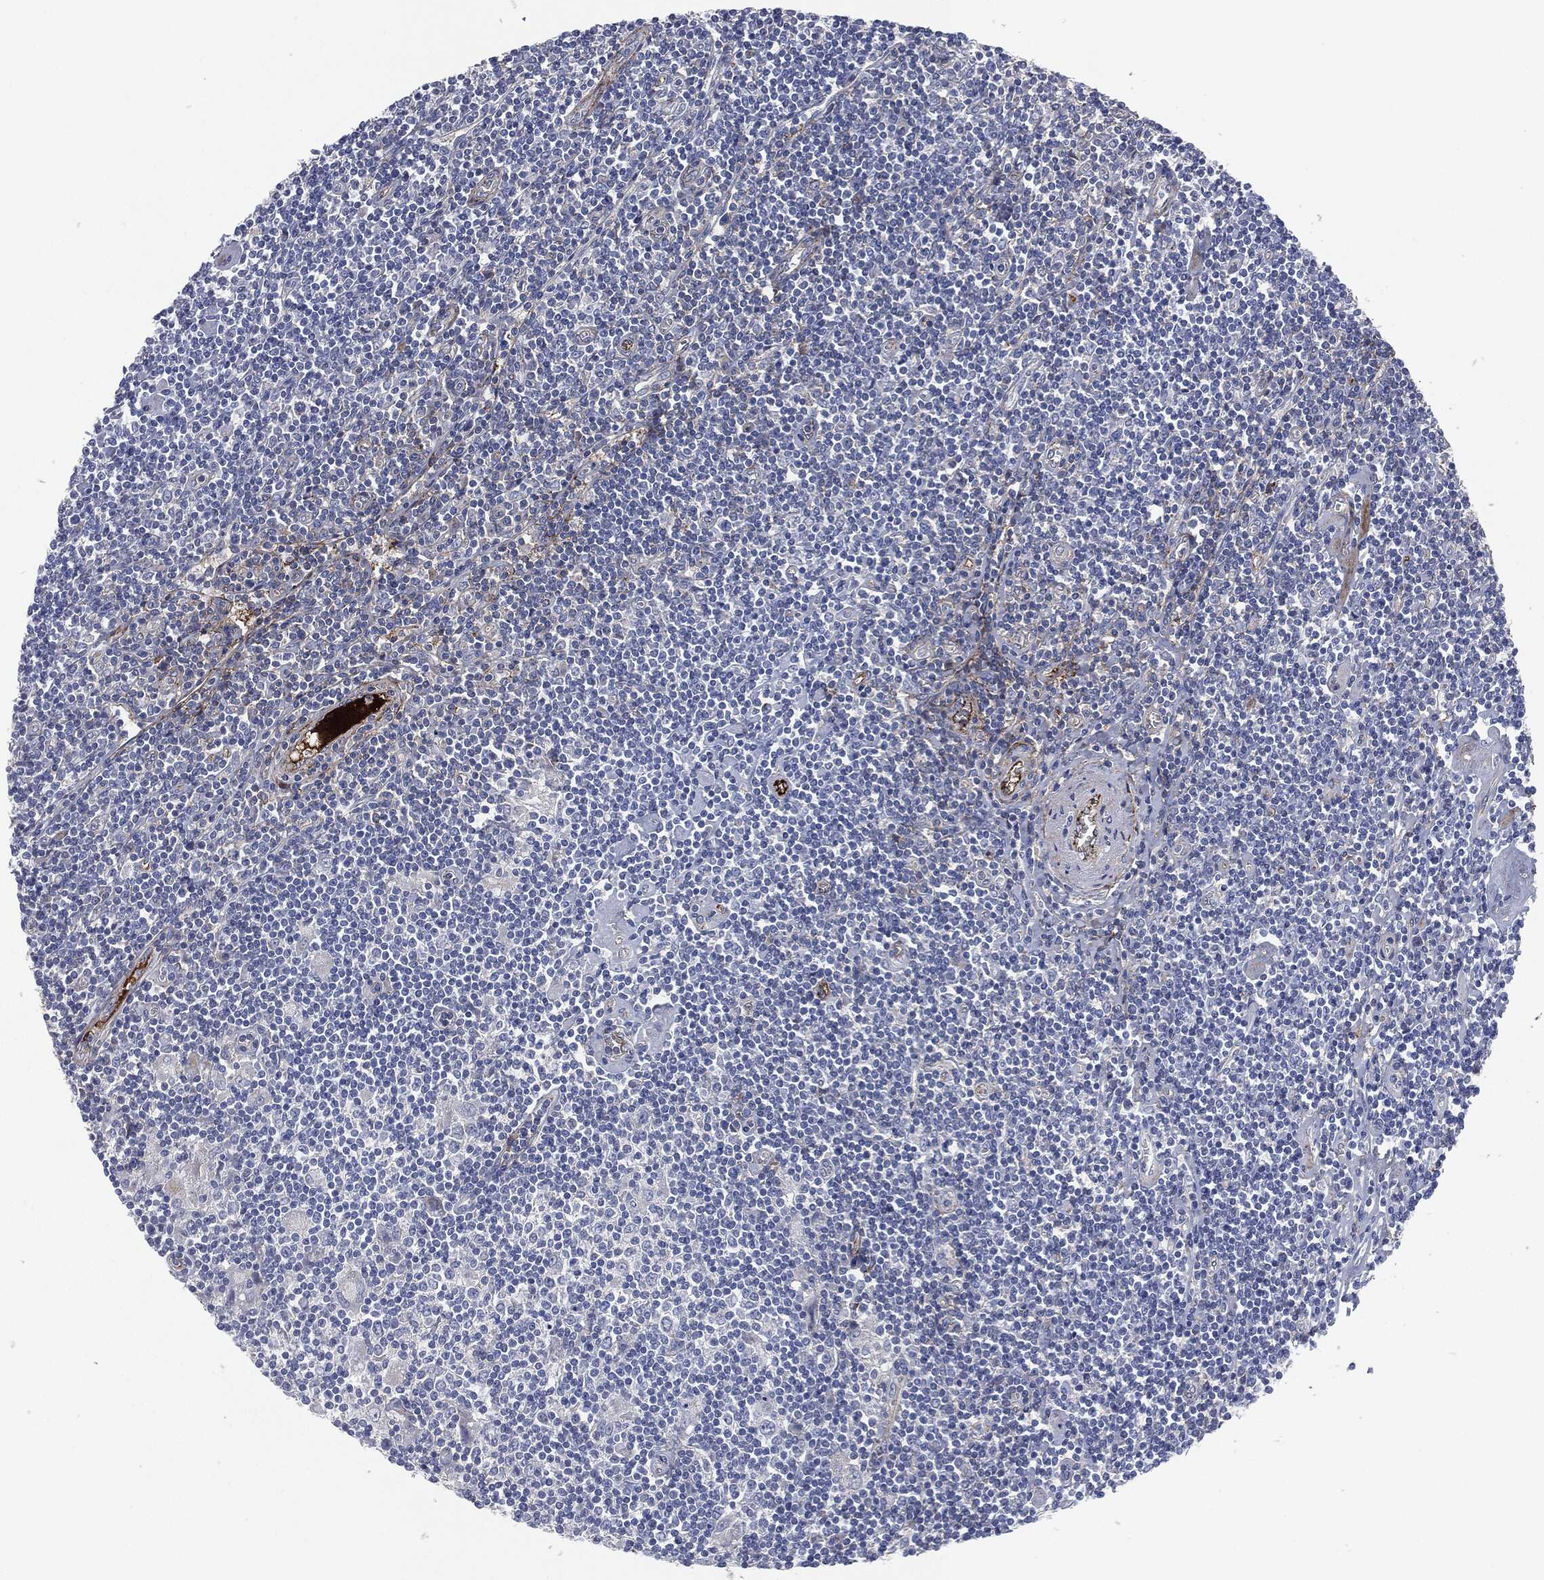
{"staining": {"intensity": "negative", "quantity": "none", "location": "none"}, "tissue": "lymphoma", "cell_type": "Tumor cells", "image_type": "cancer", "snomed": [{"axis": "morphology", "description": "Hodgkin's disease, NOS"}, {"axis": "topography", "description": "Lymph node"}], "caption": "Hodgkin's disease stained for a protein using immunohistochemistry (IHC) reveals no staining tumor cells.", "gene": "APOB", "patient": {"sex": "male", "age": 40}}